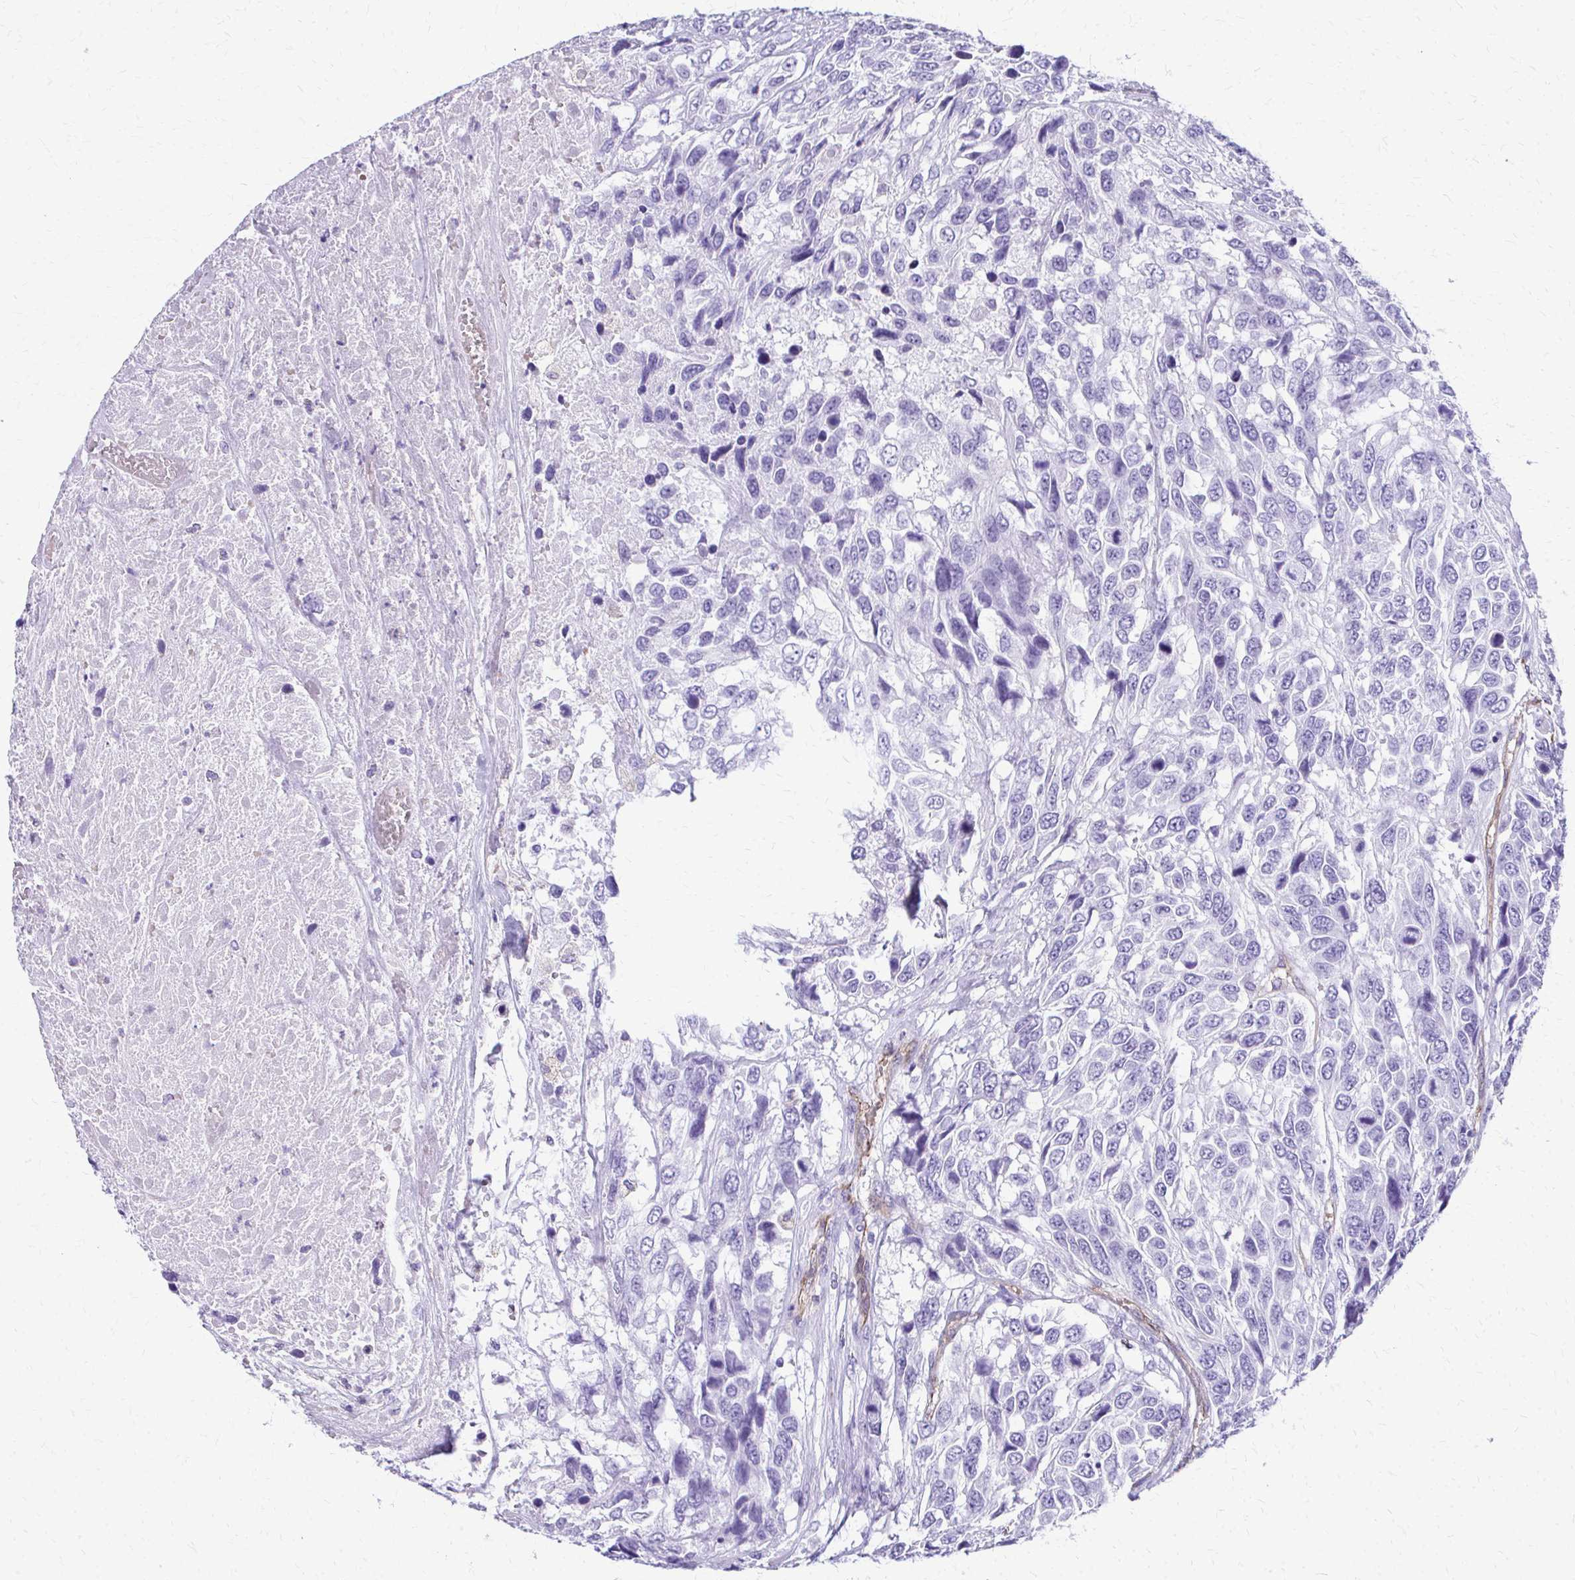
{"staining": {"intensity": "negative", "quantity": "none", "location": "none"}, "tissue": "urothelial cancer", "cell_type": "Tumor cells", "image_type": "cancer", "snomed": [{"axis": "morphology", "description": "Urothelial carcinoma, High grade"}, {"axis": "topography", "description": "Urinary bladder"}], "caption": "Tumor cells show no significant positivity in high-grade urothelial carcinoma.", "gene": "TPSG1", "patient": {"sex": "female", "age": 70}}